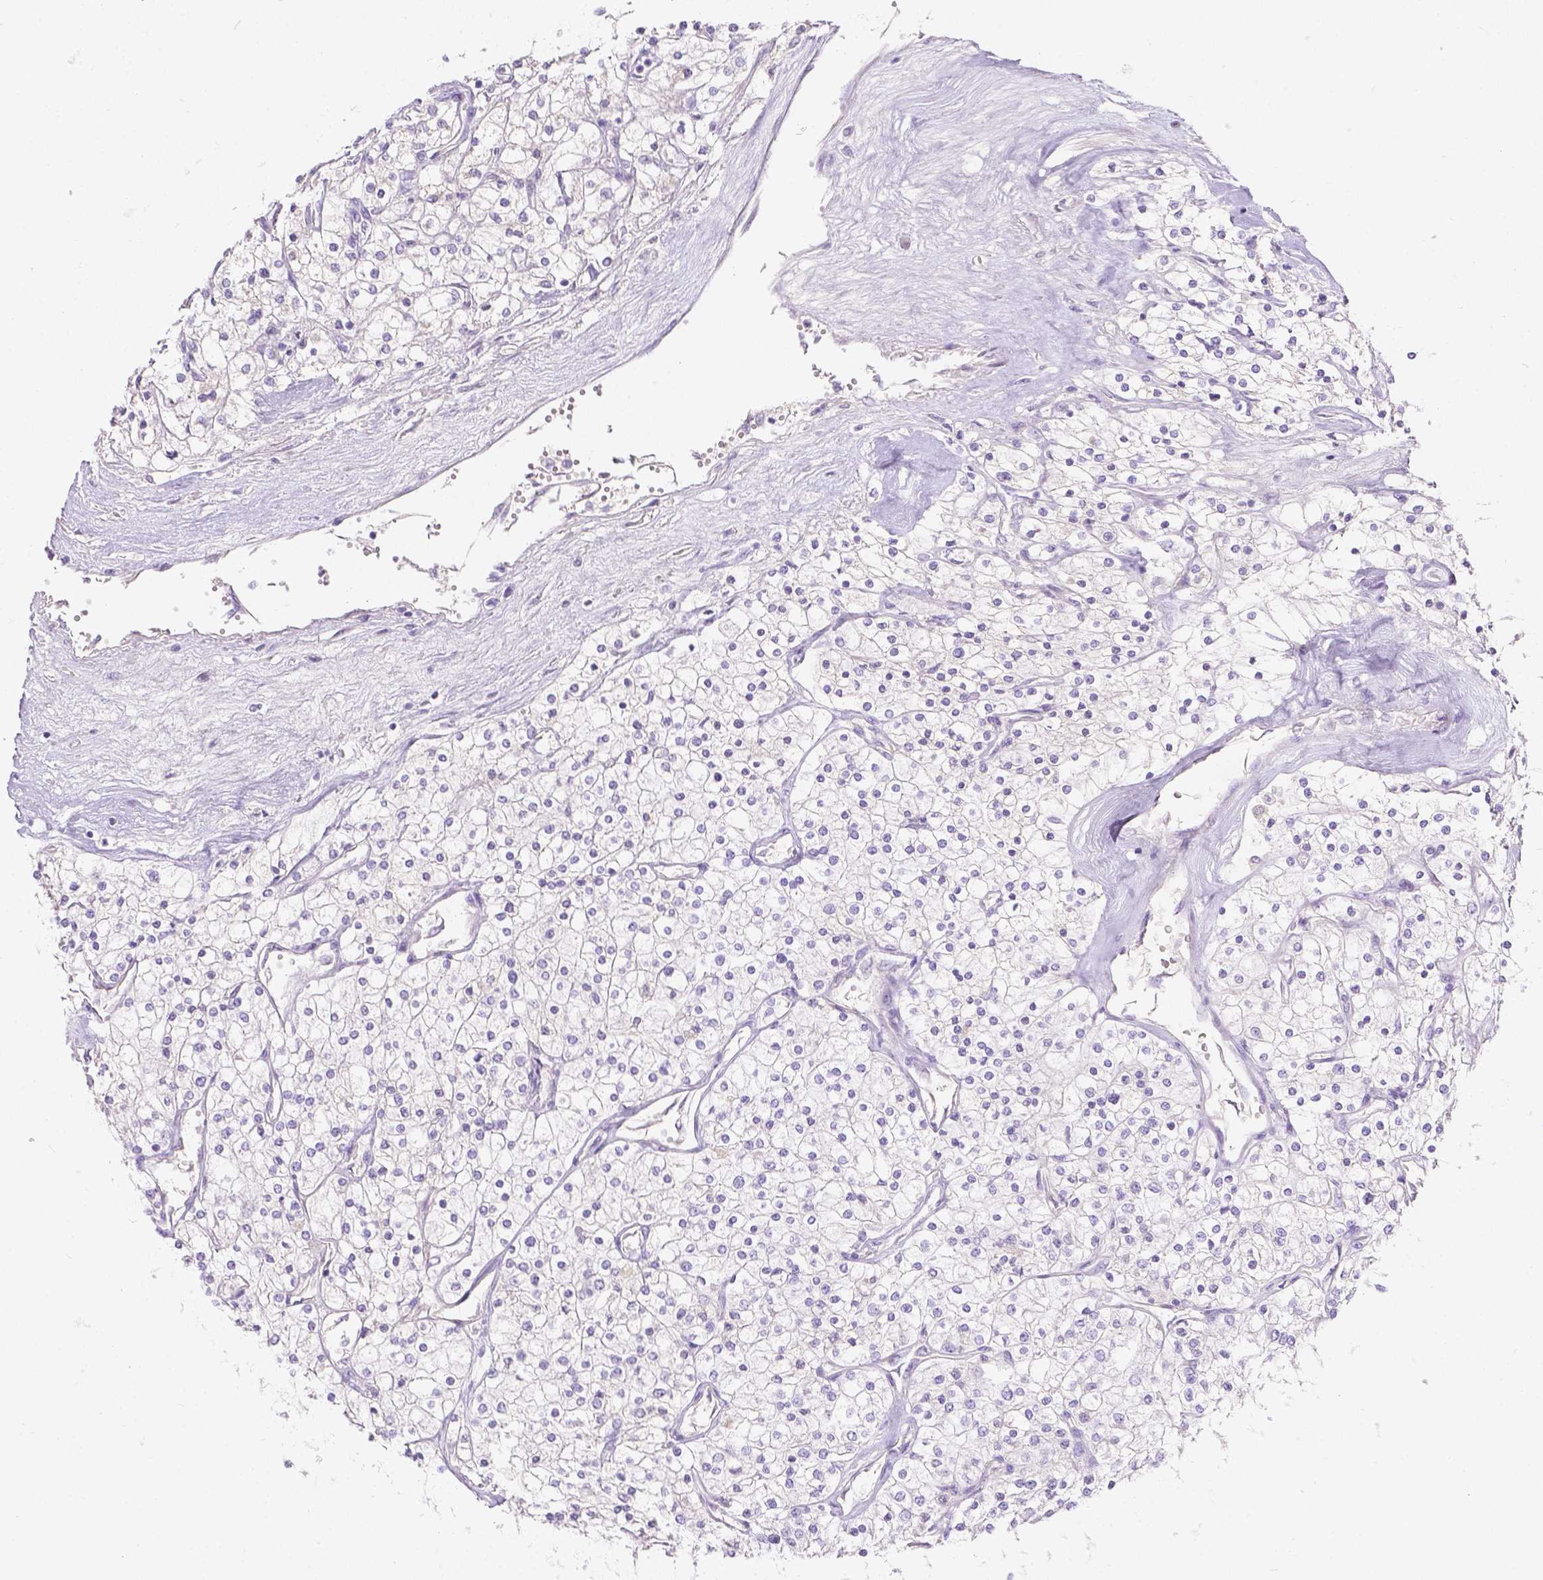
{"staining": {"intensity": "negative", "quantity": "none", "location": "none"}, "tissue": "renal cancer", "cell_type": "Tumor cells", "image_type": "cancer", "snomed": [{"axis": "morphology", "description": "Adenocarcinoma, NOS"}, {"axis": "topography", "description": "Kidney"}], "caption": "High power microscopy micrograph of an immunohistochemistry image of adenocarcinoma (renal), revealing no significant expression in tumor cells. (Stains: DAB (3,3'-diaminobenzidine) immunohistochemistry with hematoxylin counter stain, Microscopy: brightfield microscopy at high magnification).", "gene": "GAL3ST2", "patient": {"sex": "male", "age": 80}}